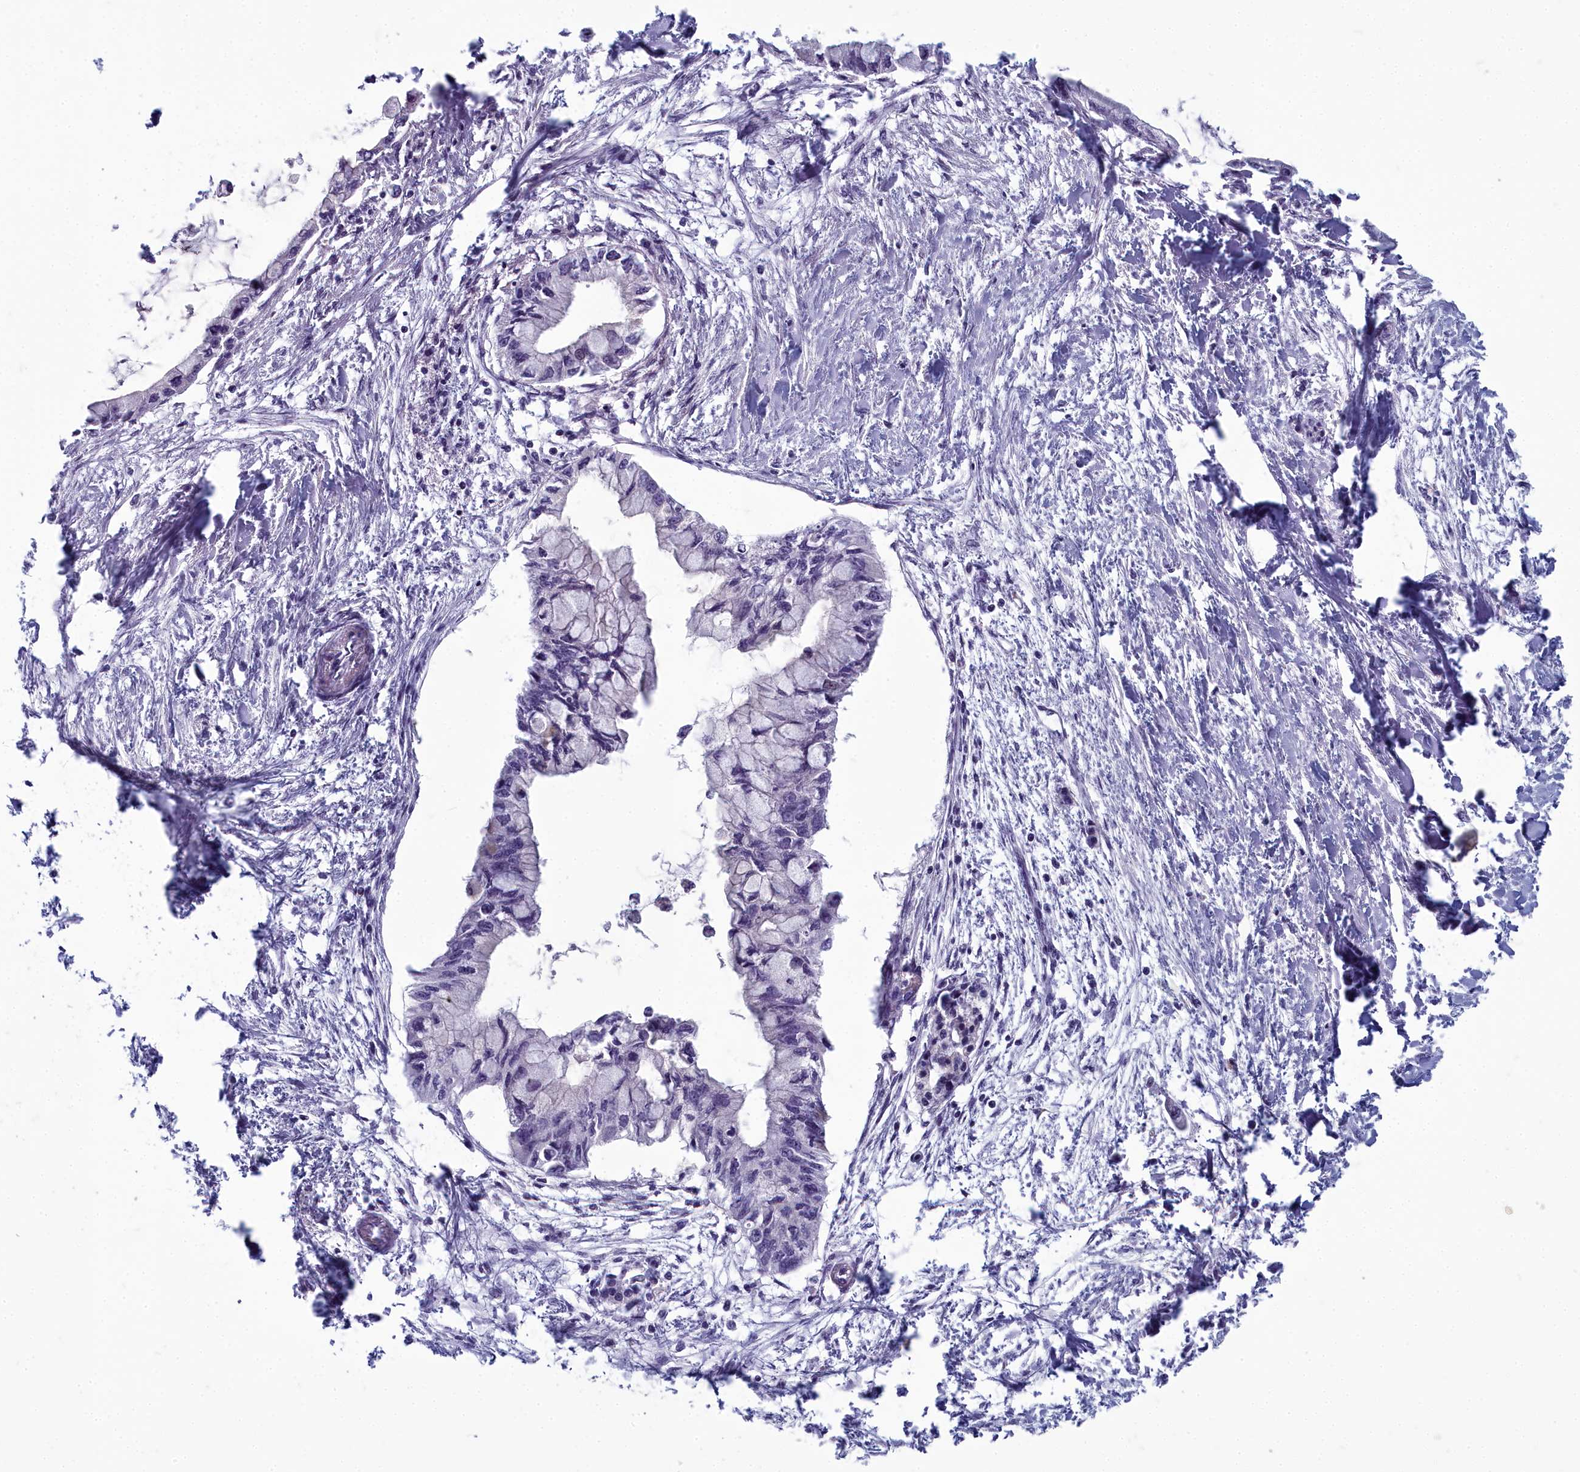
{"staining": {"intensity": "negative", "quantity": "none", "location": "none"}, "tissue": "pancreatic cancer", "cell_type": "Tumor cells", "image_type": "cancer", "snomed": [{"axis": "morphology", "description": "Adenocarcinoma, NOS"}, {"axis": "topography", "description": "Pancreas"}], "caption": "Tumor cells are negative for protein expression in human pancreatic cancer (adenocarcinoma). Nuclei are stained in blue.", "gene": "INSYN2A", "patient": {"sex": "male", "age": 48}}